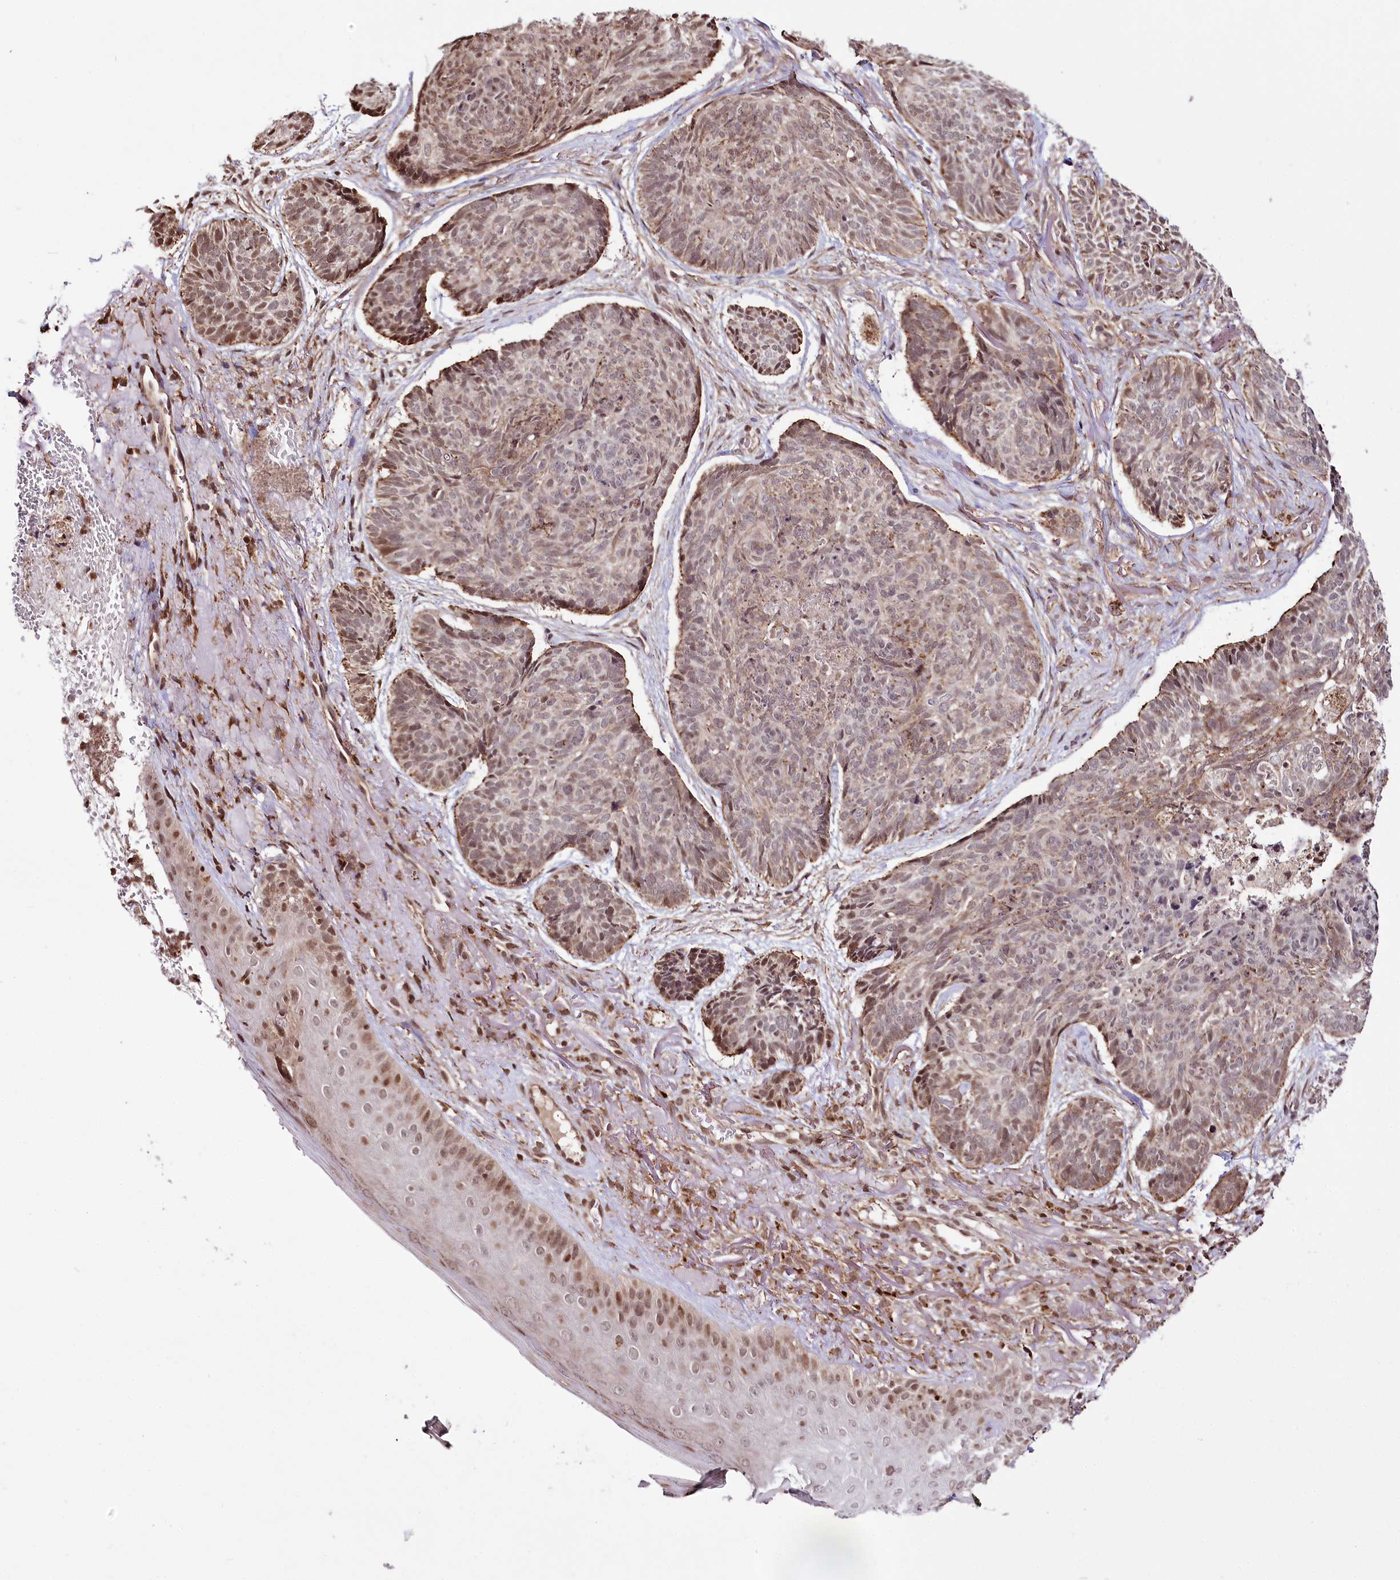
{"staining": {"intensity": "moderate", "quantity": "<25%", "location": "nuclear"}, "tissue": "skin cancer", "cell_type": "Tumor cells", "image_type": "cancer", "snomed": [{"axis": "morphology", "description": "Normal tissue, NOS"}, {"axis": "morphology", "description": "Basal cell carcinoma"}, {"axis": "topography", "description": "Skin"}], "caption": "There is low levels of moderate nuclear staining in tumor cells of skin cancer (basal cell carcinoma), as demonstrated by immunohistochemical staining (brown color).", "gene": "HOXC8", "patient": {"sex": "male", "age": 66}}